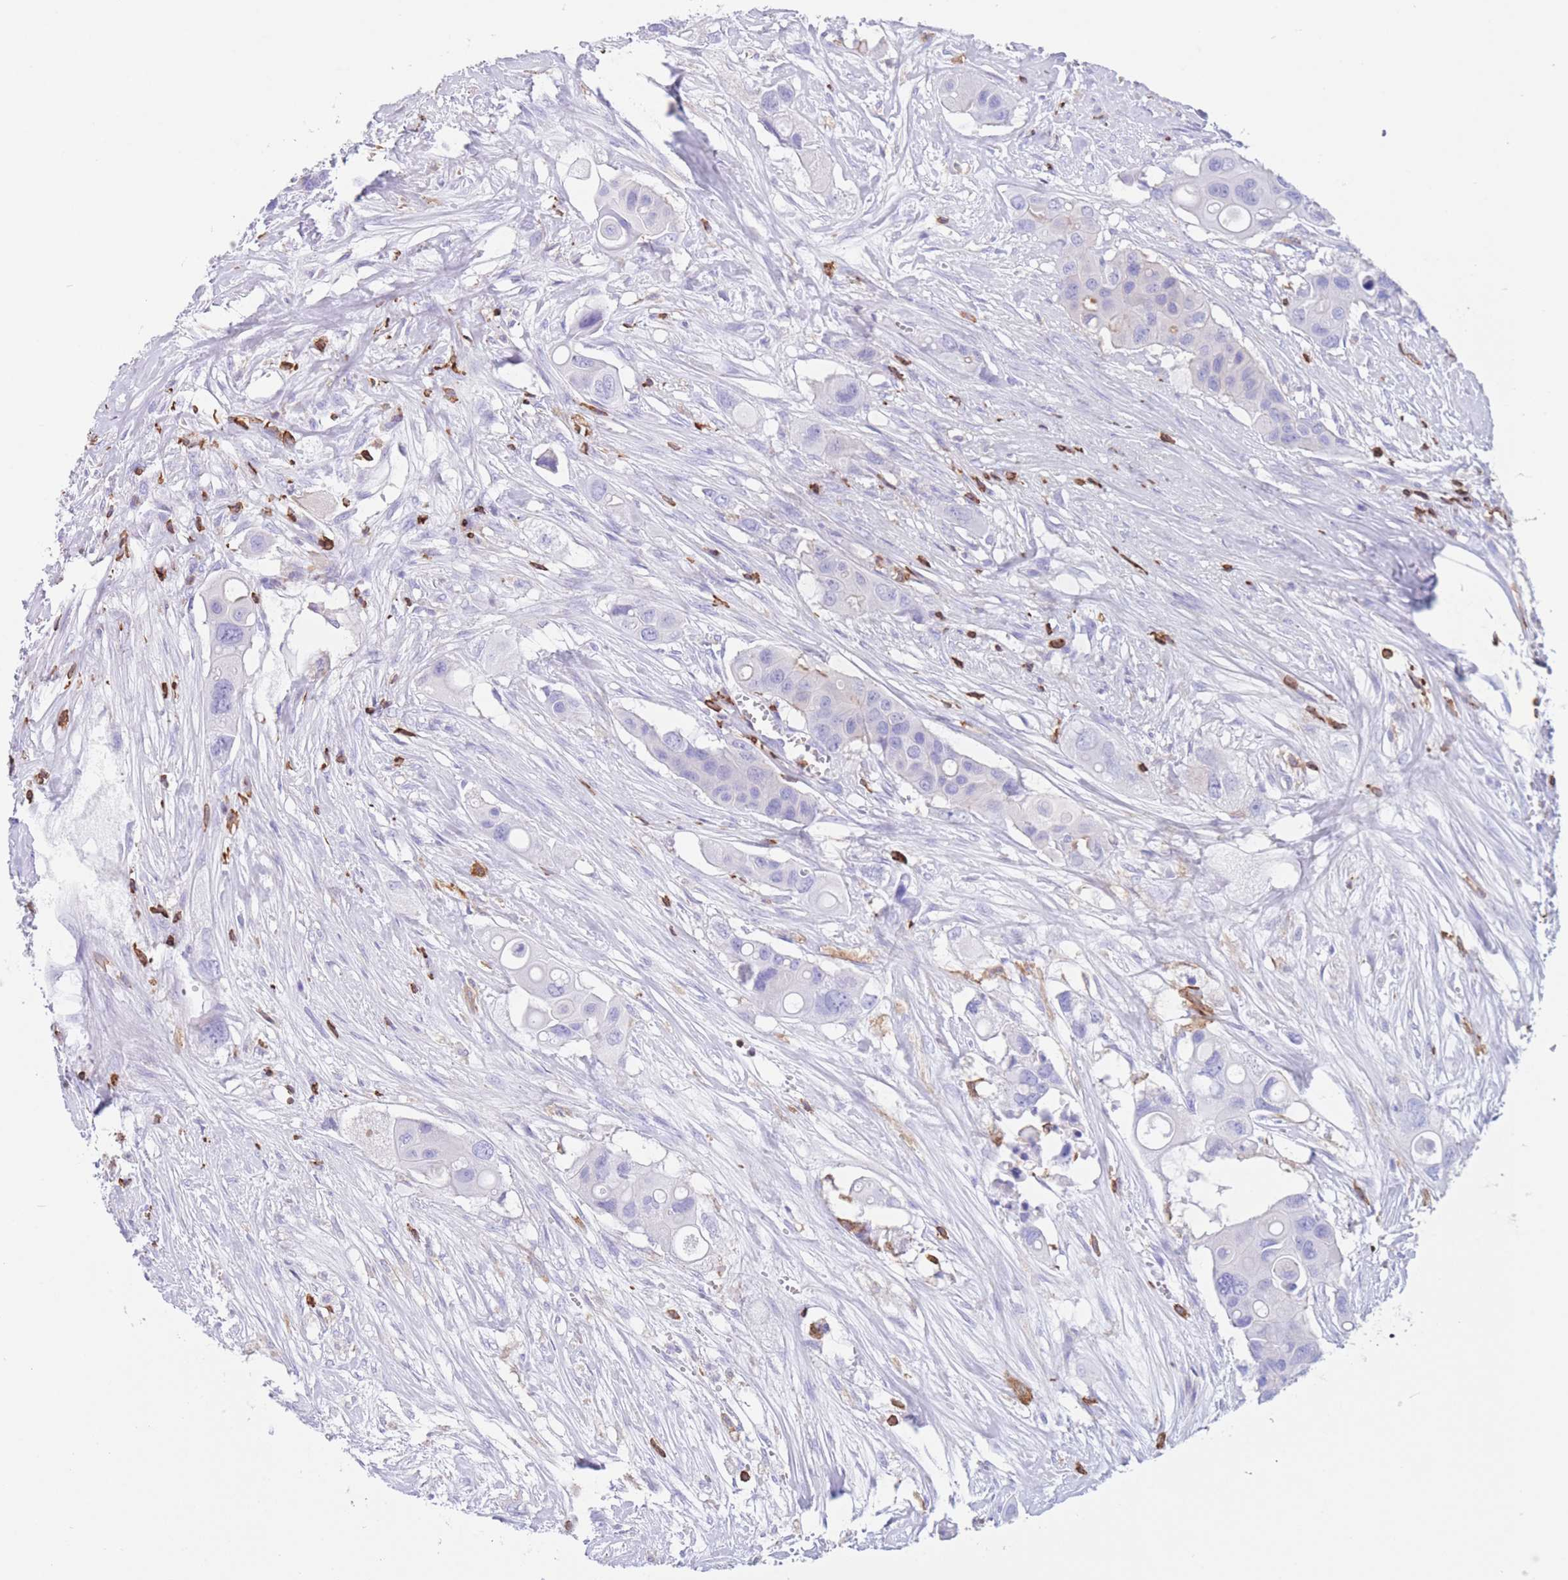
{"staining": {"intensity": "negative", "quantity": "none", "location": "none"}, "tissue": "colorectal cancer", "cell_type": "Tumor cells", "image_type": "cancer", "snomed": [{"axis": "morphology", "description": "Adenocarcinoma, NOS"}, {"axis": "topography", "description": "Colon"}], "caption": "IHC image of colorectal adenocarcinoma stained for a protein (brown), which displays no expression in tumor cells. (DAB (3,3'-diaminobenzidine) immunohistochemistry (IHC) with hematoxylin counter stain).", "gene": "CORO1A", "patient": {"sex": "male", "age": 77}}